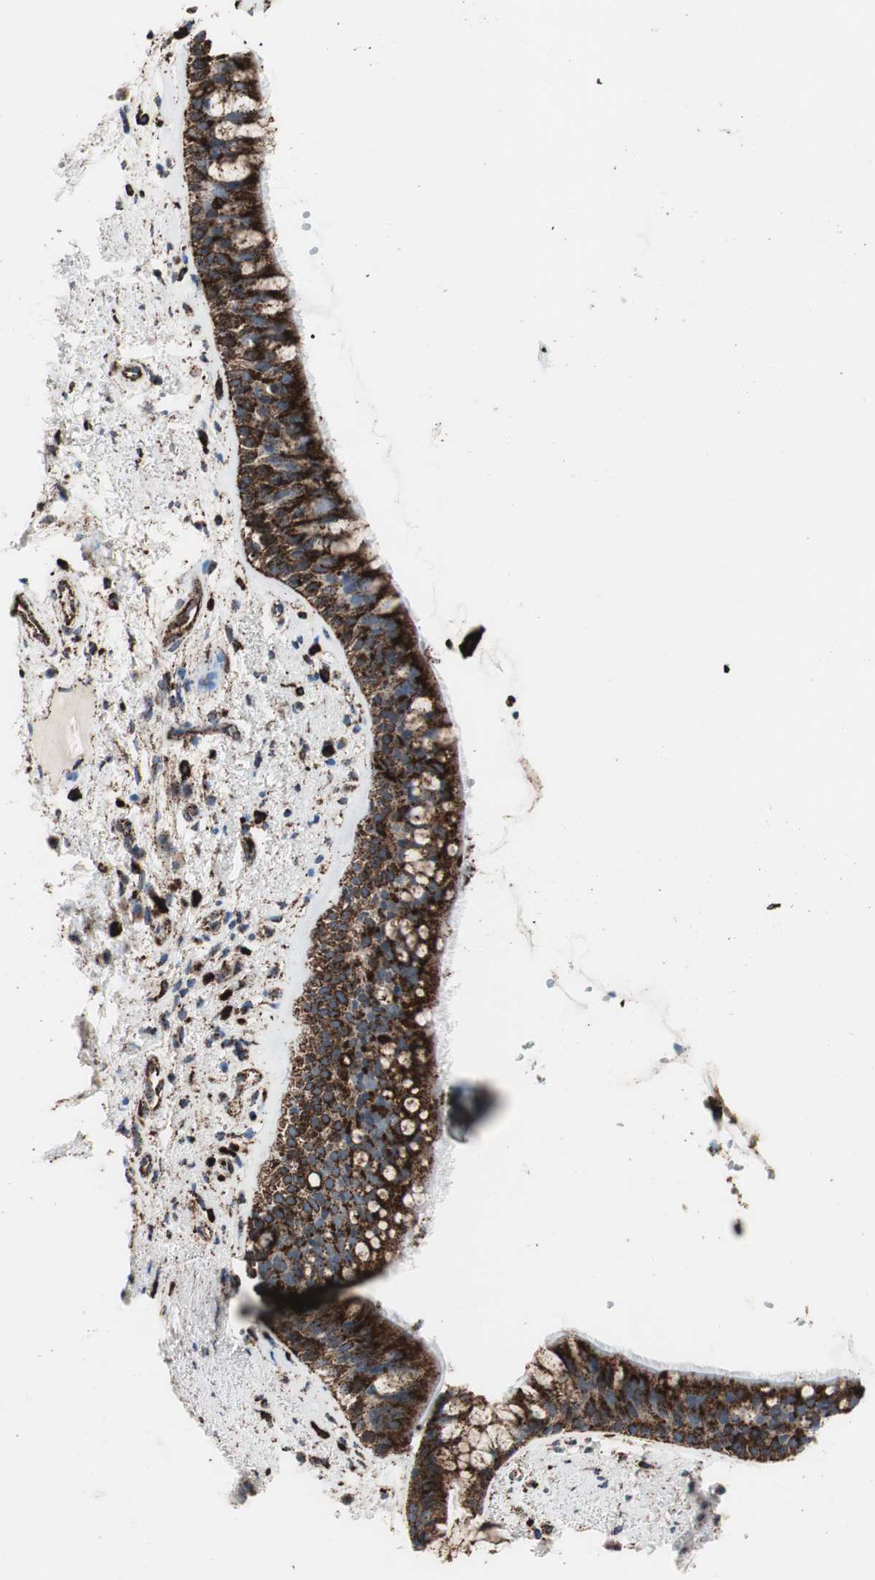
{"staining": {"intensity": "strong", "quantity": ">75%", "location": "cytoplasmic/membranous"}, "tissue": "bronchus", "cell_type": "Respiratory epithelial cells", "image_type": "normal", "snomed": [{"axis": "morphology", "description": "Normal tissue, NOS"}, {"axis": "topography", "description": "Bronchus"}], "caption": "This is an image of immunohistochemistry staining of benign bronchus, which shows strong positivity in the cytoplasmic/membranous of respiratory epithelial cells.", "gene": "LAMP1", "patient": {"sex": "female", "age": 54}}